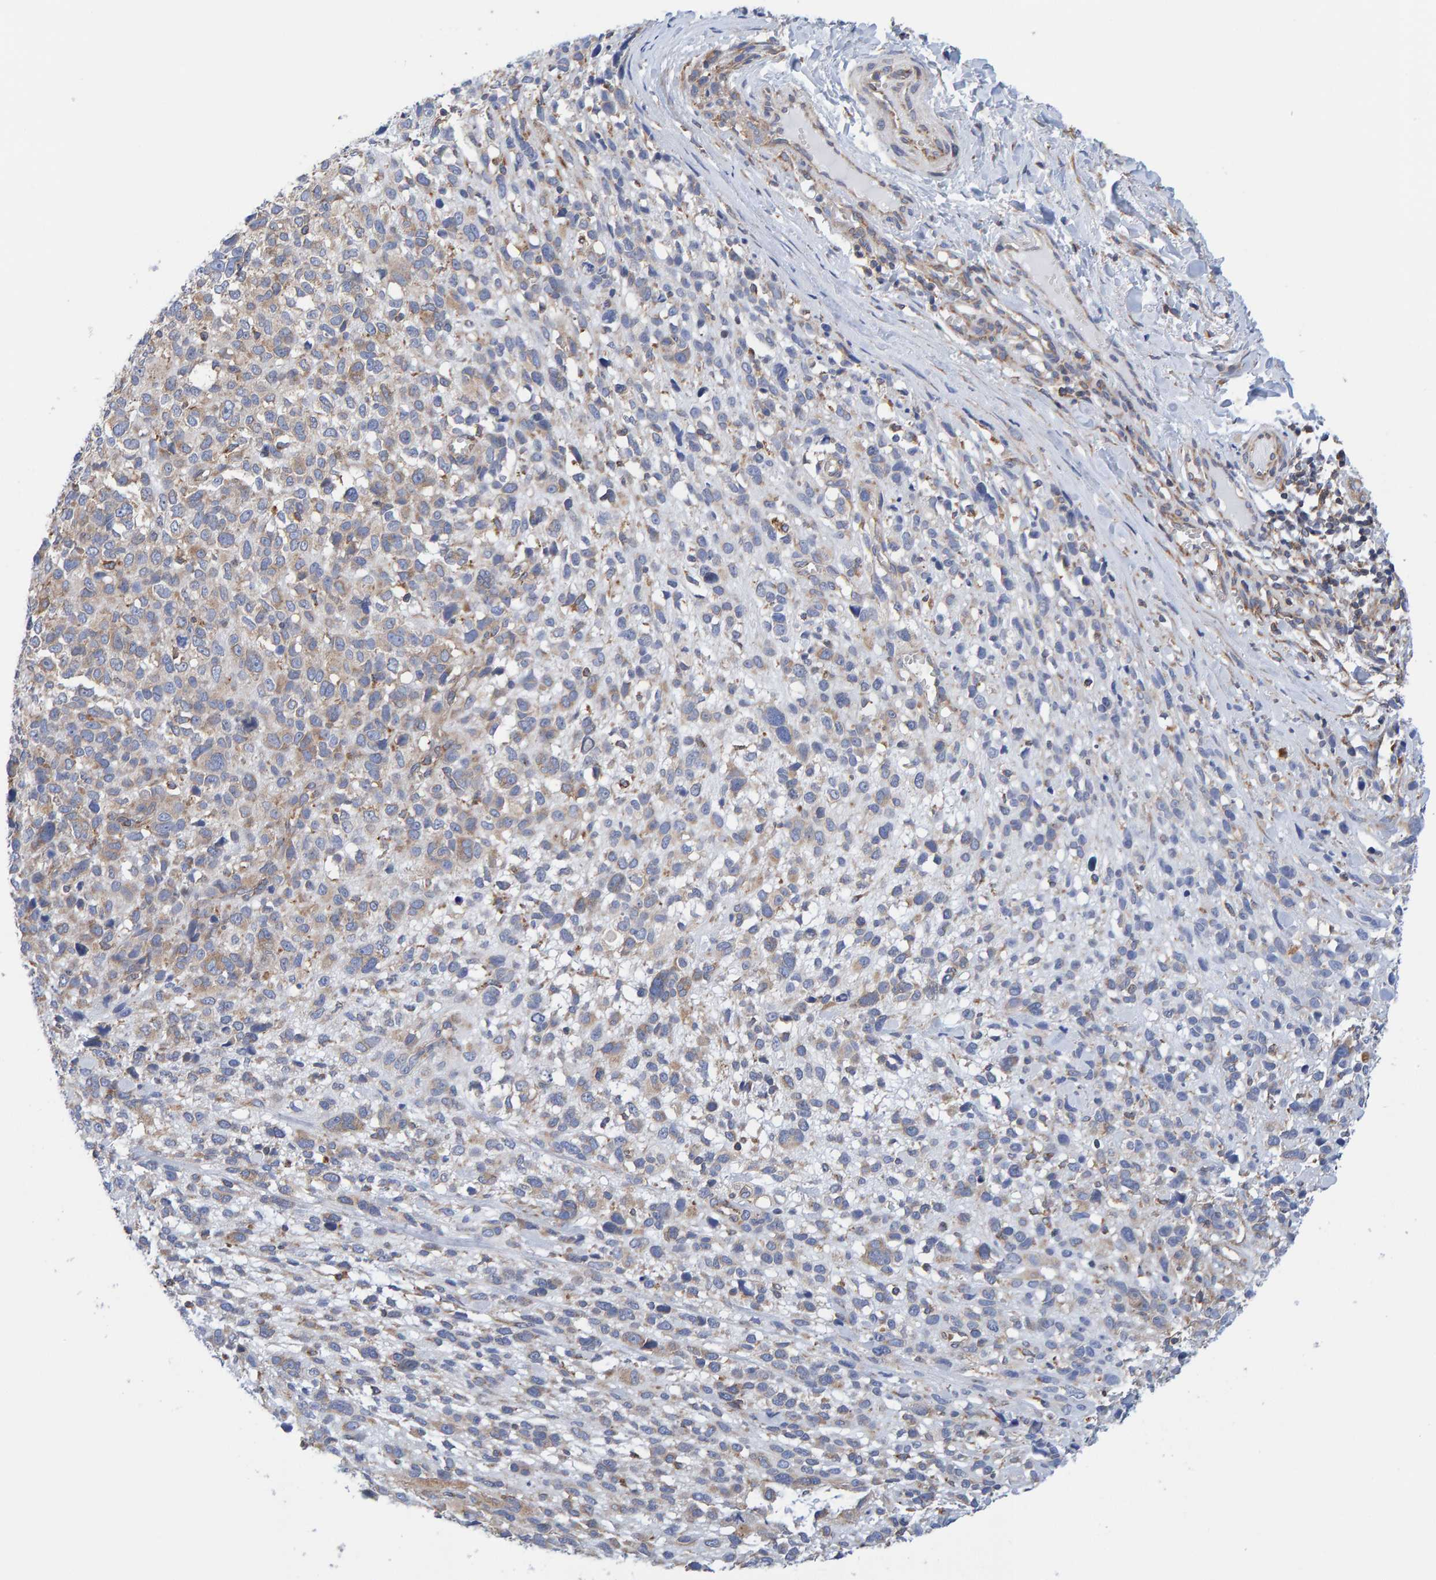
{"staining": {"intensity": "weak", "quantity": "<25%", "location": "cytoplasmic/membranous"}, "tissue": "melanoma", "cell_type": "Tumor cells", "image_type": "cancer", "snomed": [{"axis": "morphology", "description": "Malignant melanoma, NOS"}, {"axis": "topography", "description": "Skin"}], "caption": "The image exhibits no staining of tumor cells in melanoma.", "gene": "CDK5RAP3", "patient": {"sex": "female", "age": 55}}